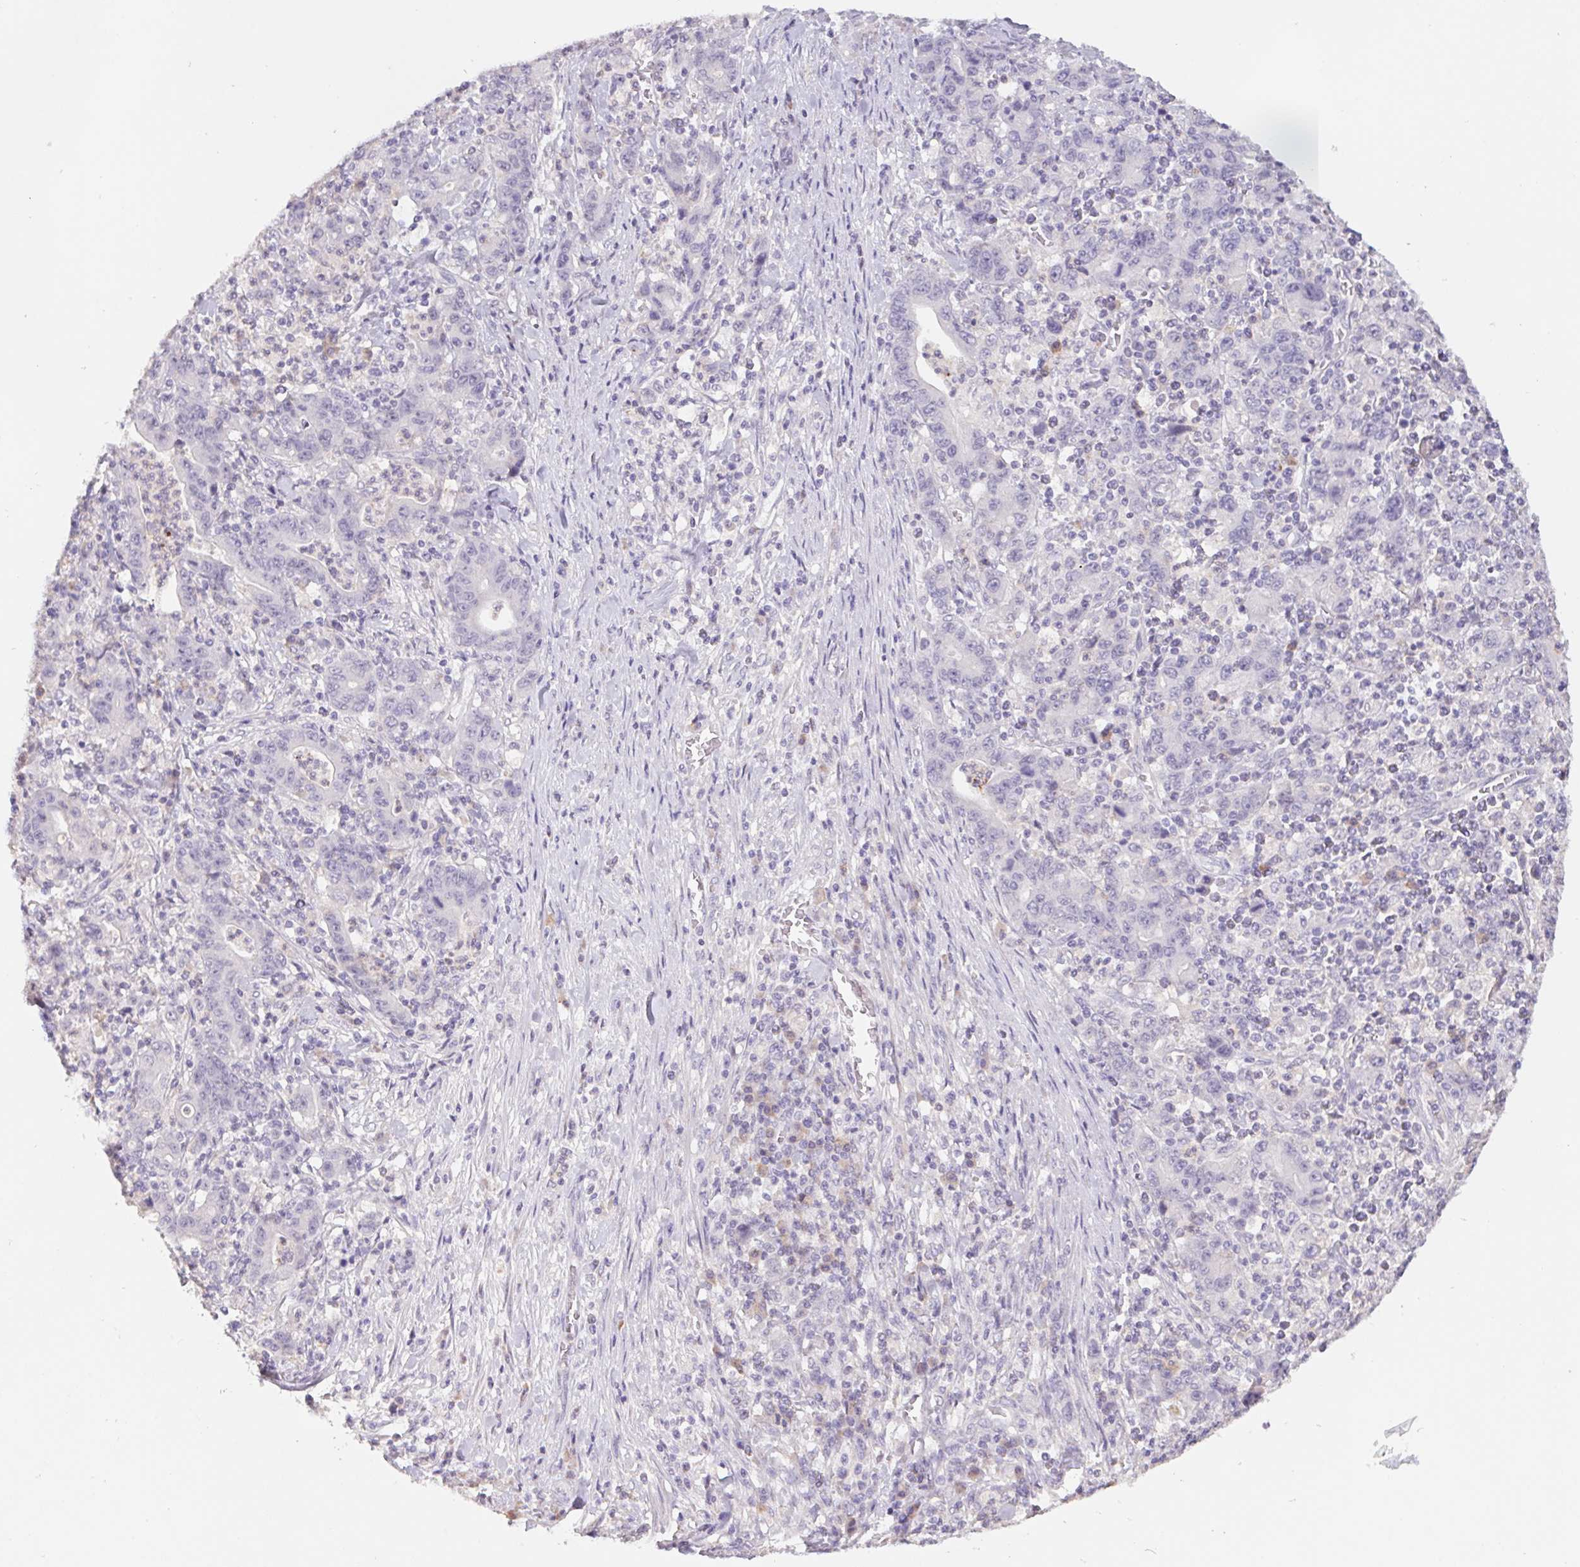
{"staining": {"intensity": "negative", "quantity": "none", "location": "none"}, "tissue": "stomach cancer", "cell_type": "Tumor cells", "image_type": "cancer", "snomed": [{"axis": "morphology", "description": "Adenocarcinoma, NOS"}, {"axis": "topography", "description": "Stomach, upper"}], "caption": "Tumor cells are negative for brown protein staining in adenocarcinoma (stomach).", "gene": "PNMA8B", "patient": {"sex": "male", "age": 69}}